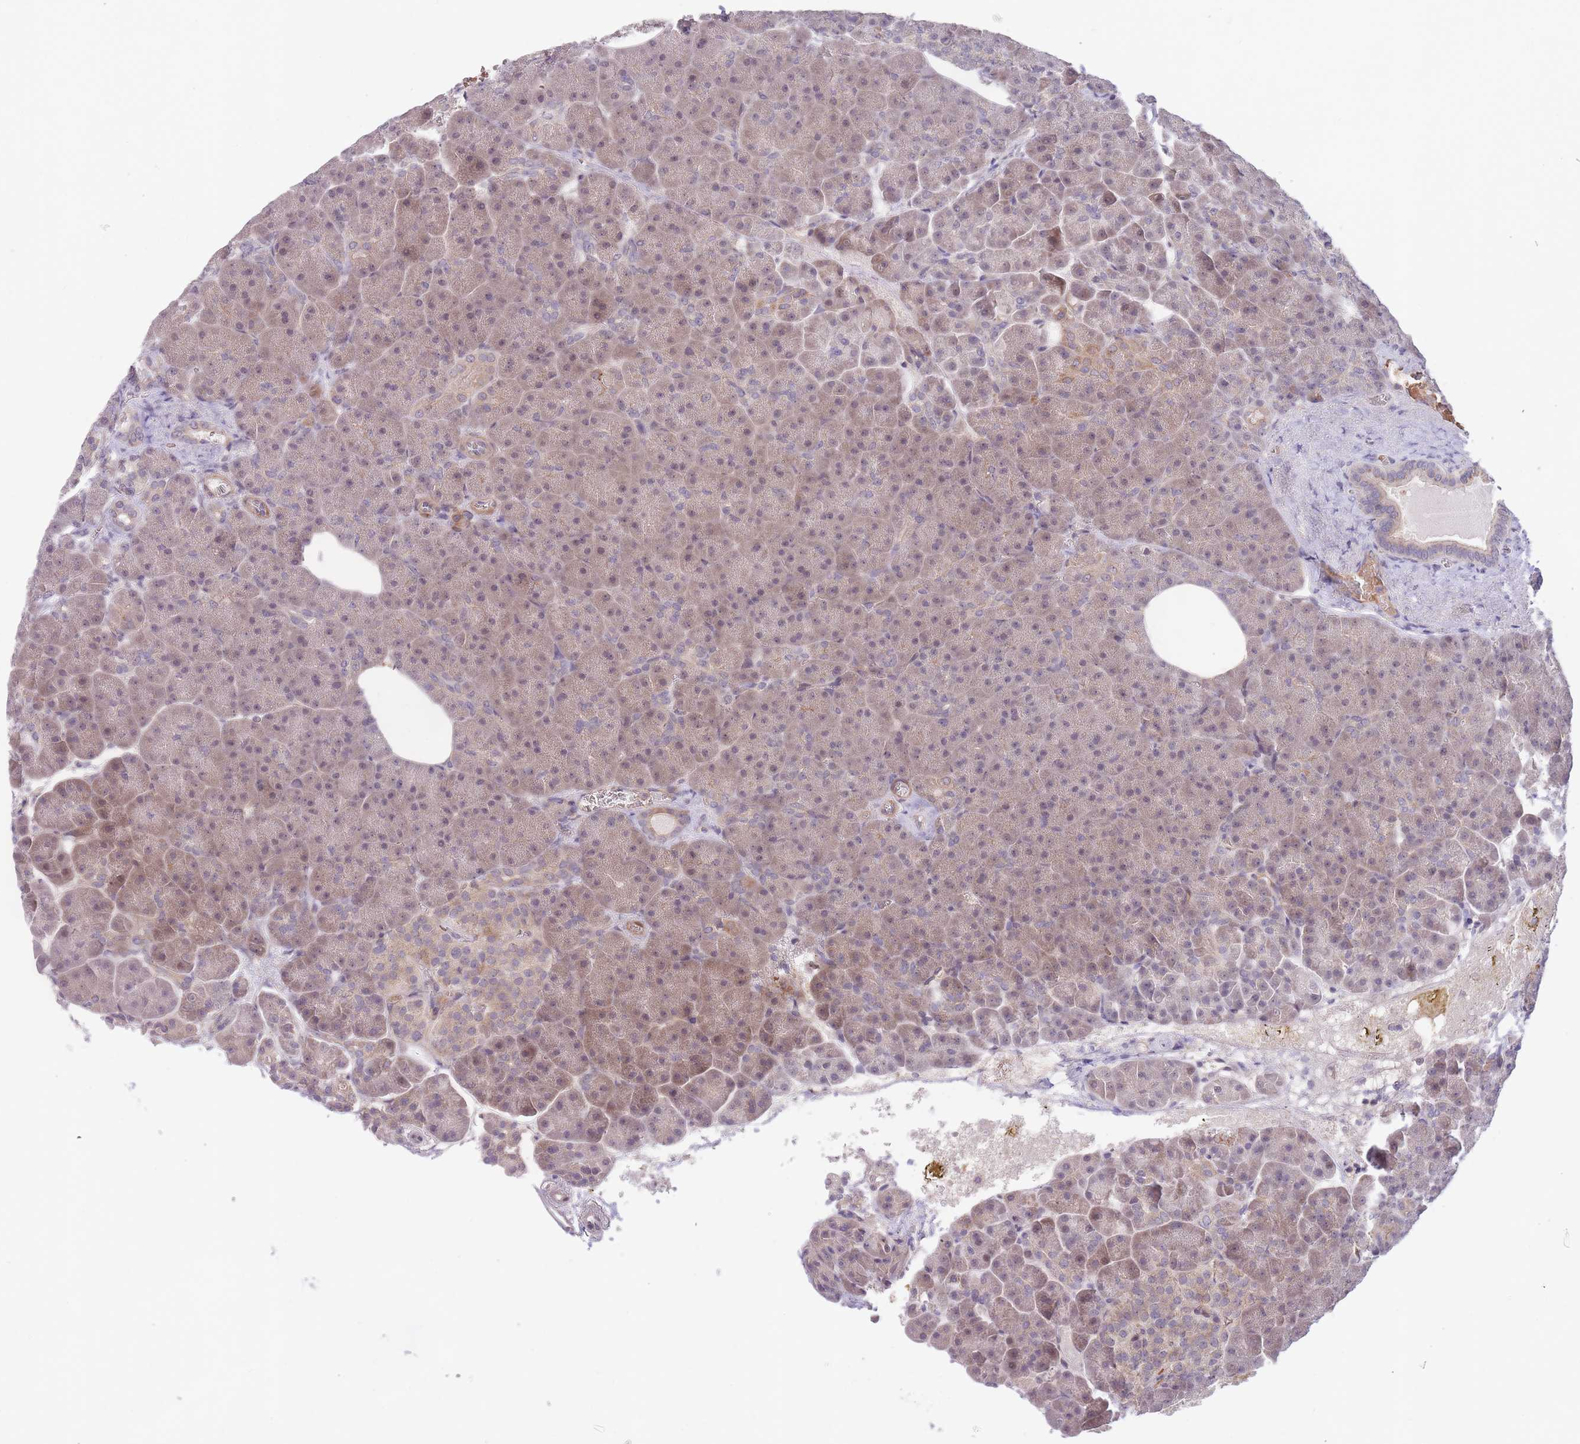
{"staining": {"intensity": "weak", "quantity": "25%-75%", "location": "cytoplasmic/membranous"}, "tissue": "pancreas", "cell_type": "Exocrine glandular cells", "image_type": "normal", "snomed": [{"axis": "morphology", "description": "Normal tissue, NOS"}, {"axis": "topography", "description": "Pancreas"}], "caption": "IHC of normal human pancreas shows low levels of weak cytoplasmic/membranous staining in approximately 25%-75% of exocrine glandular cells. The staining was performed using DAB (3,3'-diaminobenzidine), with brown indicating positive protein expression. Nuclei are stained blue with hematoxylin.", "gene": "FUT3", "patient": {"sex": "female", "age": 74}}